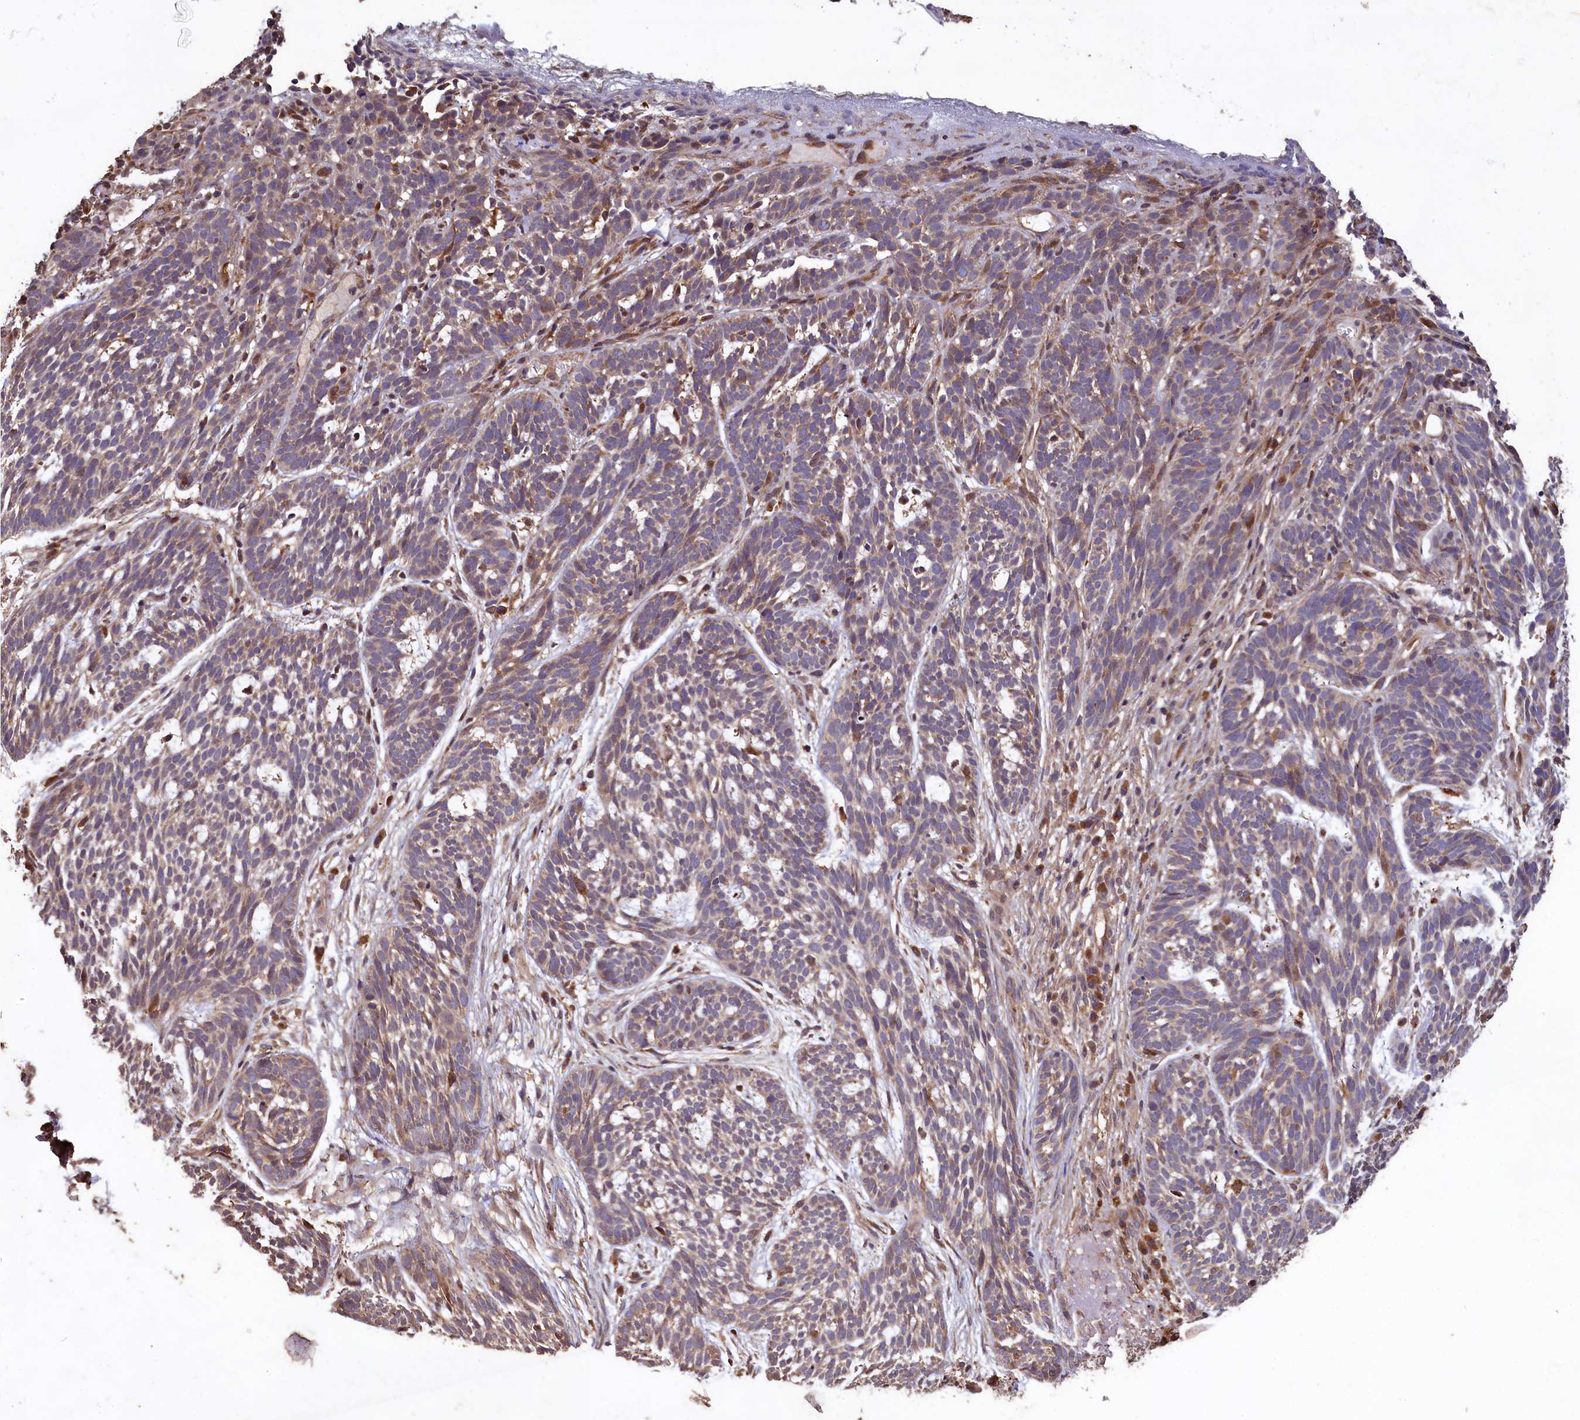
{"staining": {"intensity": "weak", "quantity": "25%-75%", "location": "cytoplasmic/membranous"}, "tissue": "skin cancer", "cell_type": "Tumor cells", "image_type": "cancer", "snomed": [{"axis": "morphology", "description": "Basal cell carcinoma"}, {"axis": "topography", "description": "Skin"}], "caption": "This is an image of immunohistochemistry staining of skin basal cell carcinoma, which shows weak expression in the cytoplasmic/membranous of tumor cells.", "gene": "TMEM98", "patient": {"sex": "male", "age": 71}}